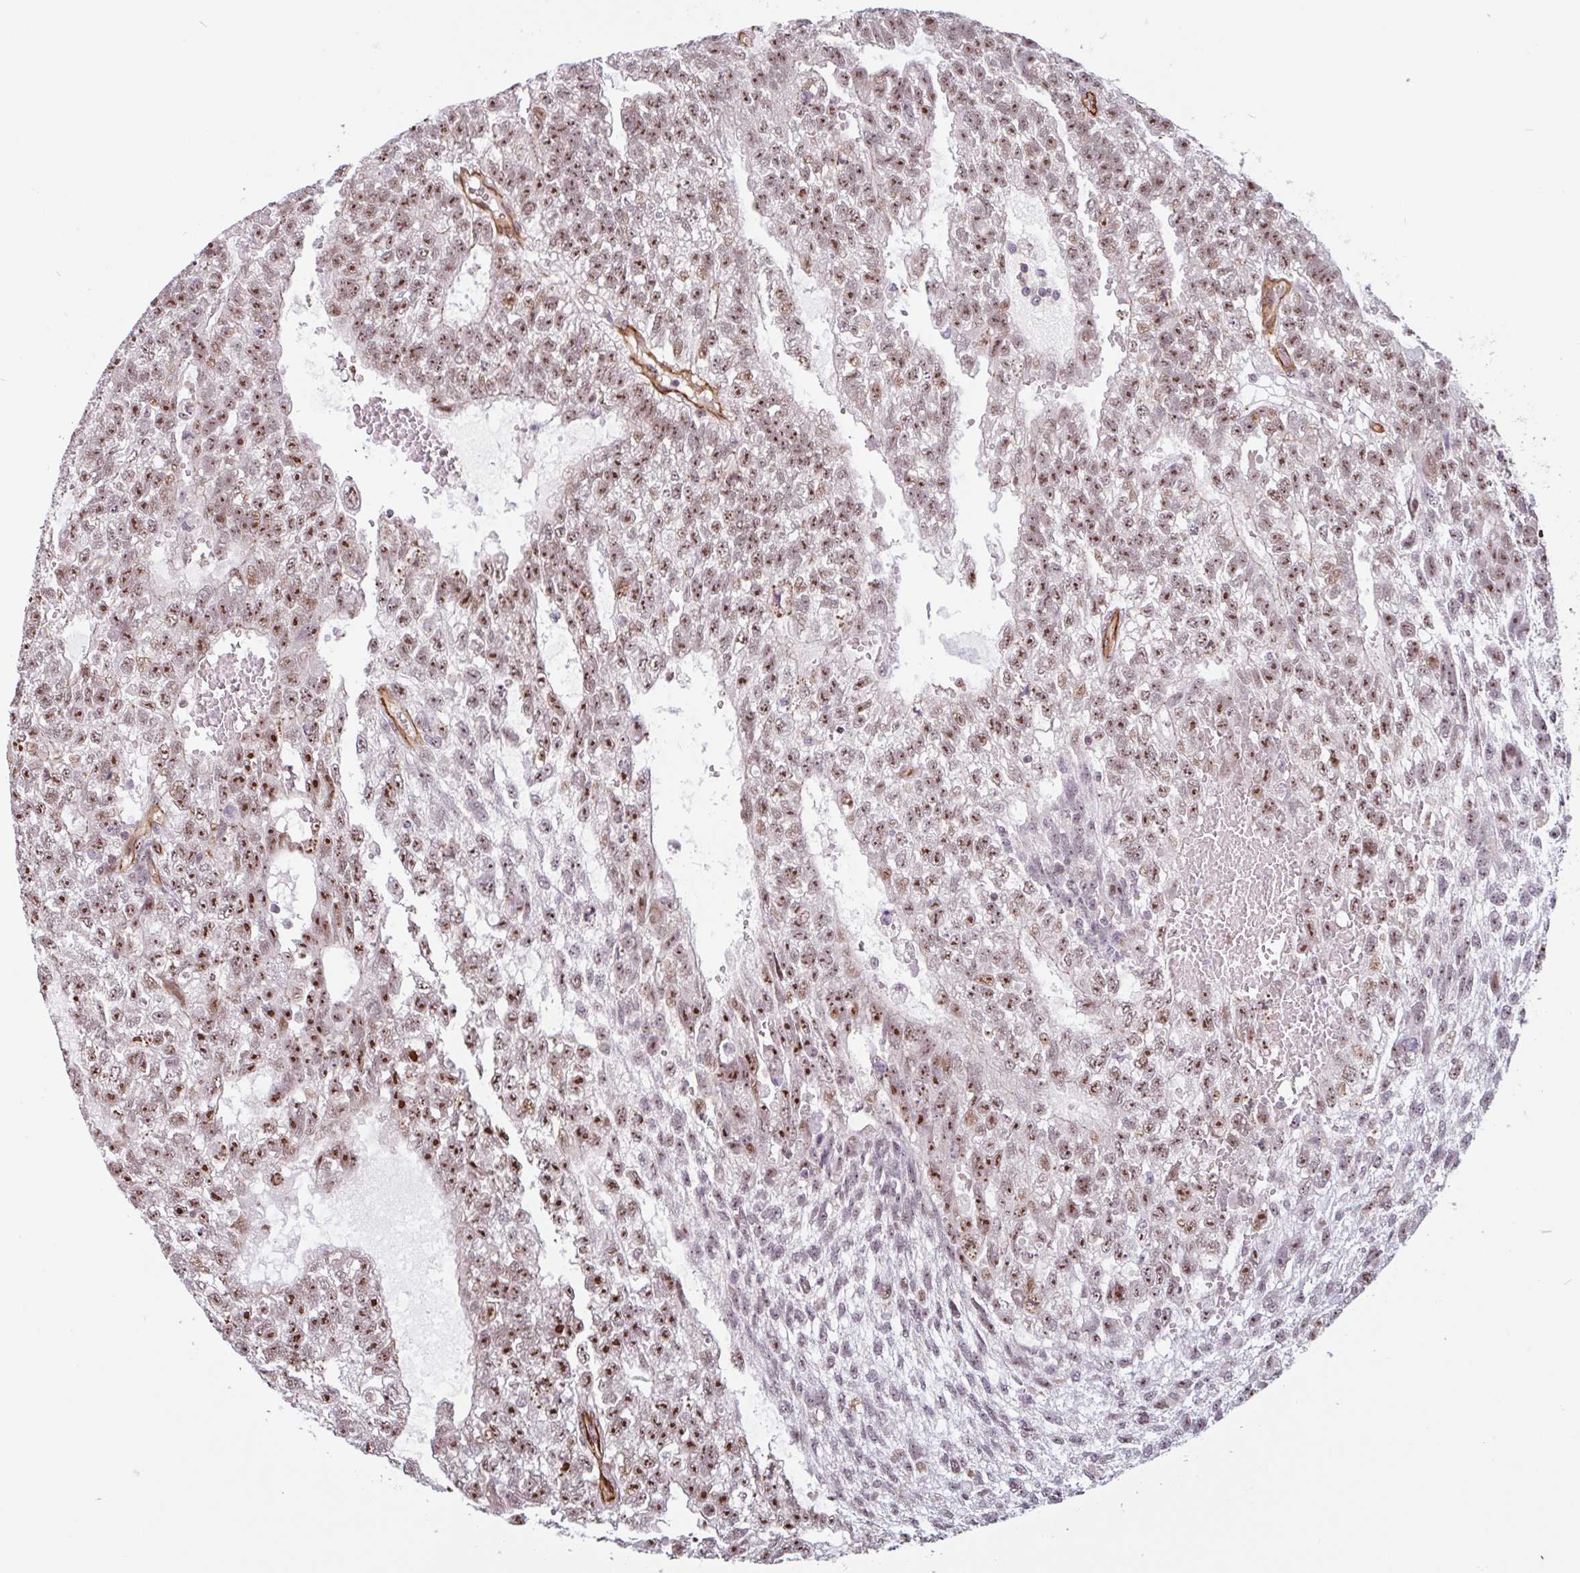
{"staining": {"intensity": "moderate", "quantity": ">75%", "location": "nuclear"}, "tissue": "testis cancer", "cell_type": "Tumor cells", "image_type": "cancer", "snomed": [{"axis": "morphology", "description": "Carcinoma, Embryonal, NOS"}, {"axis": "topography", "description": "Testis"}], "caption": "Embryonal carcinoma (testis) tissue exhibits moderate nuclear expression in approximately >75% of tumor cells, visualized by immunohistochemistry.", "gene": "ZNF689", "patient": {"sex": "male", "age": 26}}